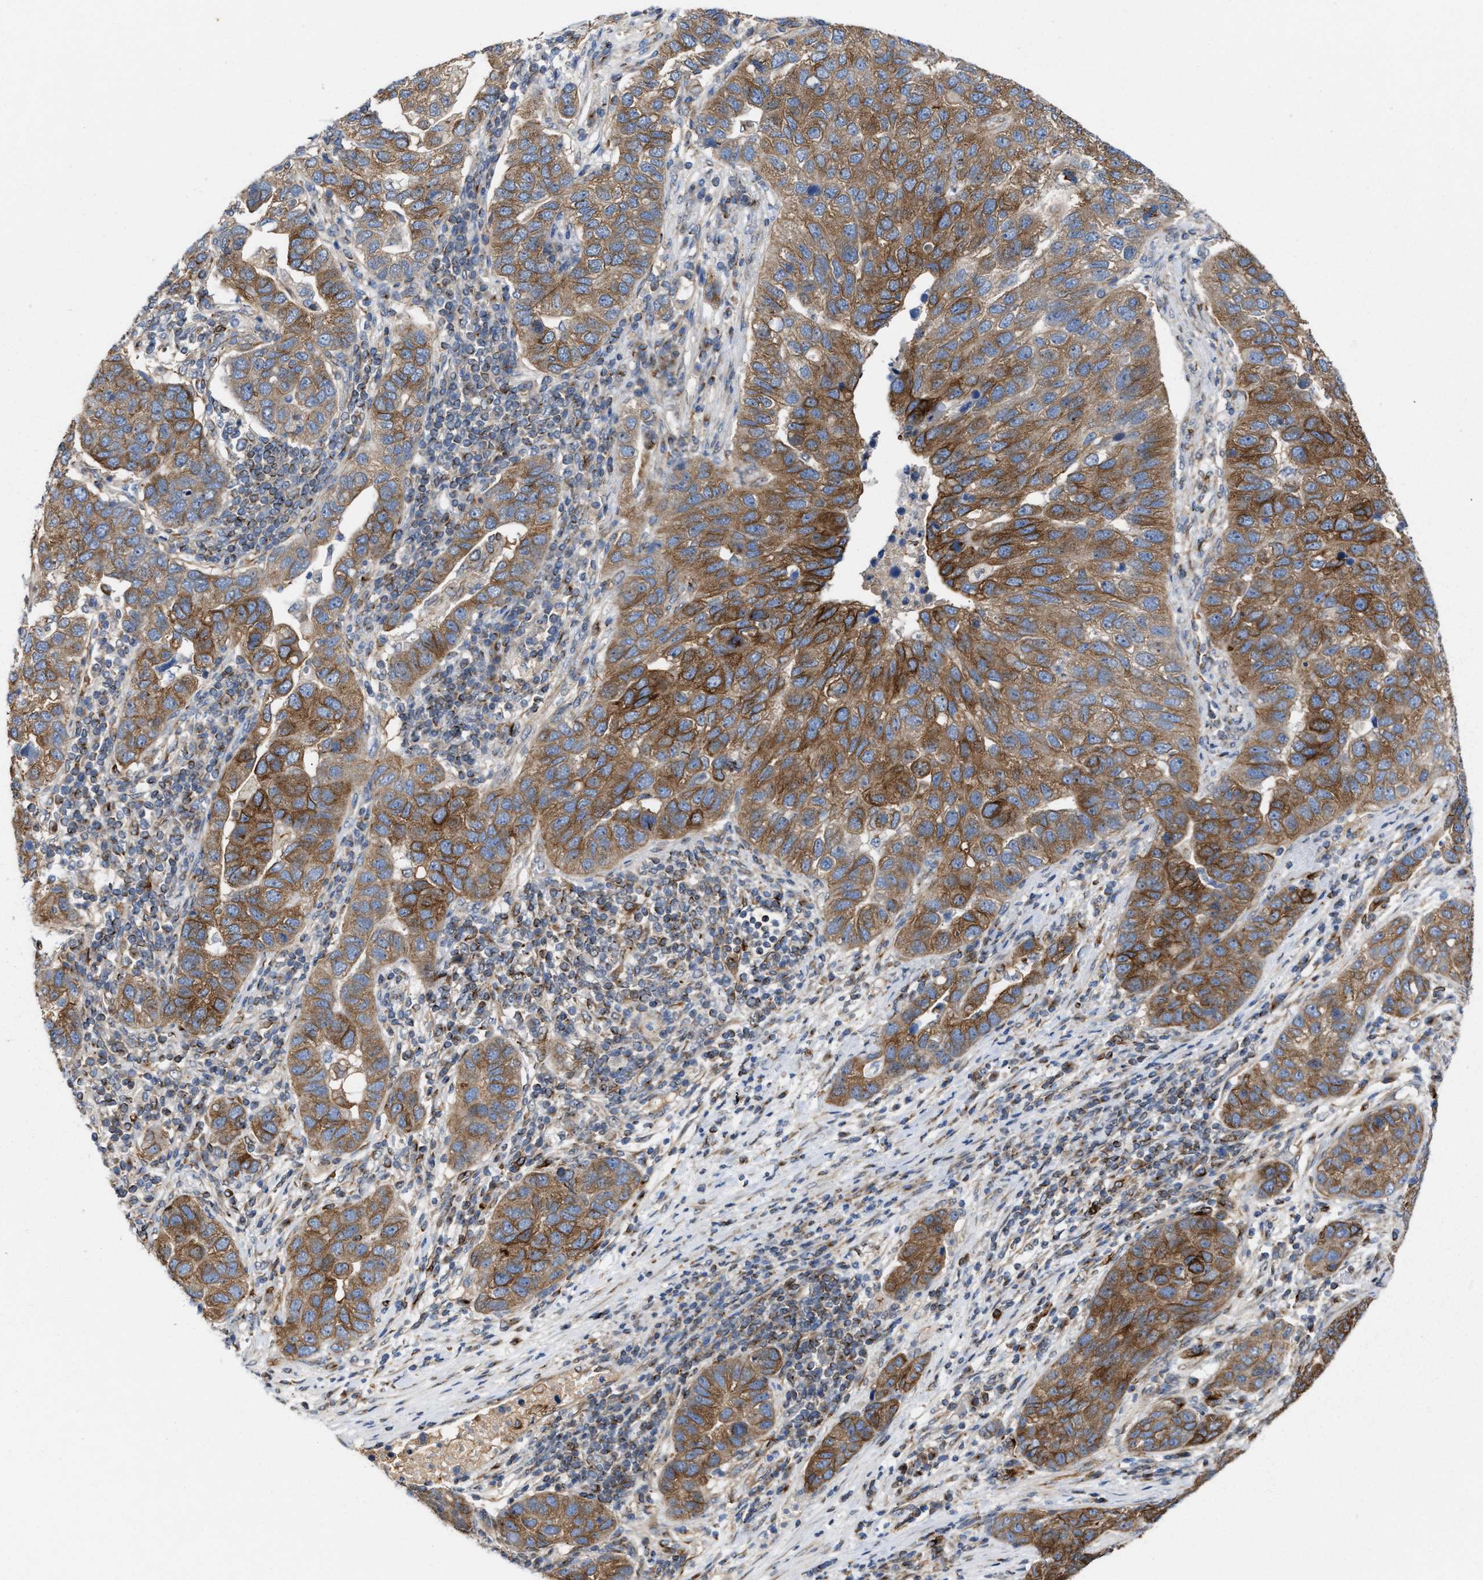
{"staining": {"intensity": "moderate", "quantity": ">75%", "location": "cytoplasmic/membranous"}, "tissue": "pancreatic cancer", "cell_type": "Tumor cells", "image_type": "cancer", "snomed": [{"axis": "morphology", "description": "Adenocarcinoma, NOS"}, {"axis": "topography", "description": "Pancreas"}], "caption": "Immunohistochemical staining of human adenocarcinoma (pancreatic) exhibits medium levels of moderate cytoplasmic/membranous protein staining in approximately >75% of tumor cells.", "gene": "BBLN", "patient": {"sex": "female", "age": 61}}